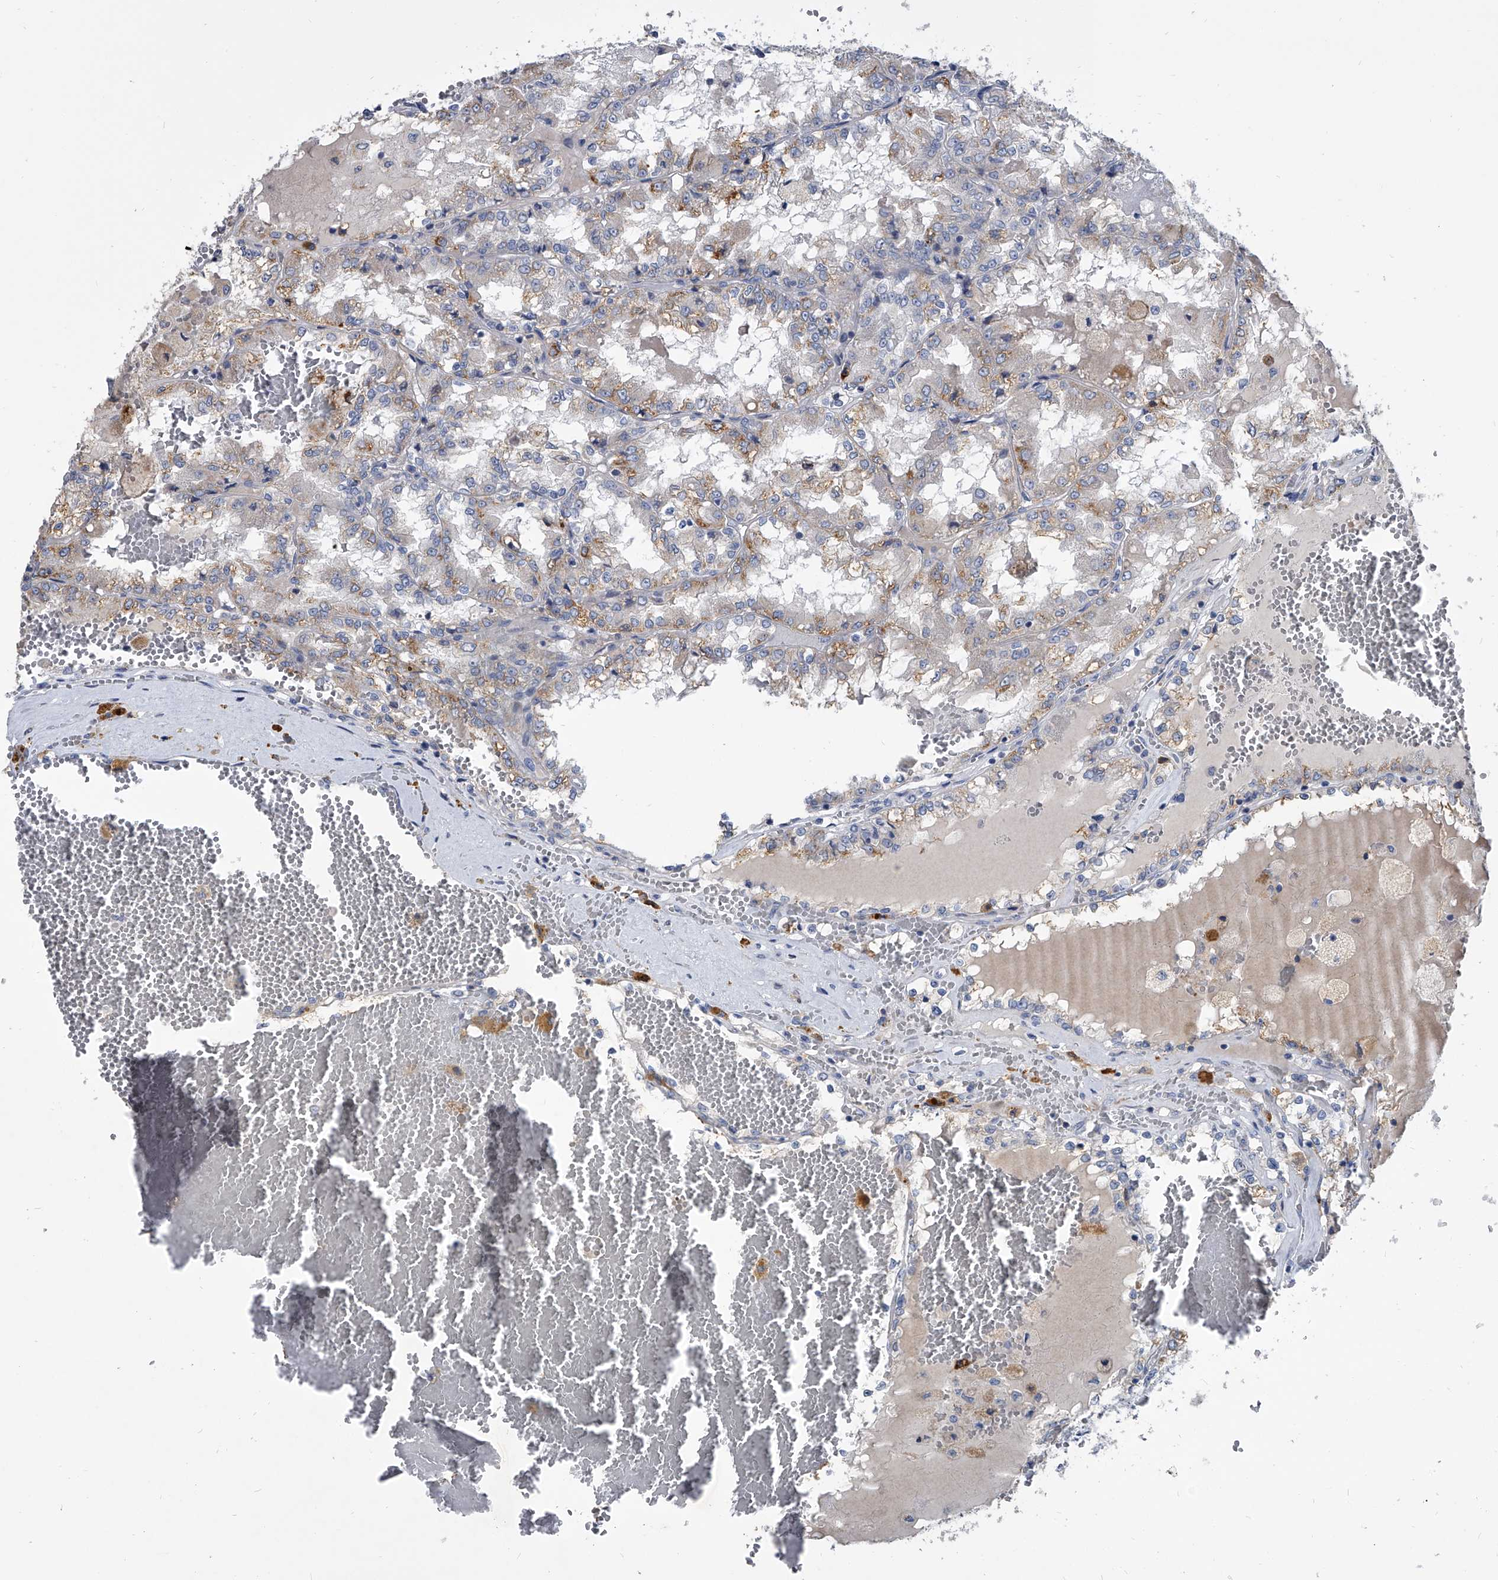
{"staining": {"intensity": "moderate", "quantity": "<25%", "location": "cytoplasmic/membranous"}, "tissue": "renal cancer", "cell_type": "Tumor cells", "image_type": "cancer", "snomed": [{"axis": "morphology", "description": "Adenocarcinoma, NOS"}, {"axis": "topography", "description": "Kidney"}], "caption": "There is low levels of moderate cytoplasmic/membranous expression in tumor cells of renal cancer (adenocarcinoma), as demonstrated by immunohistochemical staining (brown color).", "gene": "SPP1", "patient": {"sex": "female", "age": 56}}